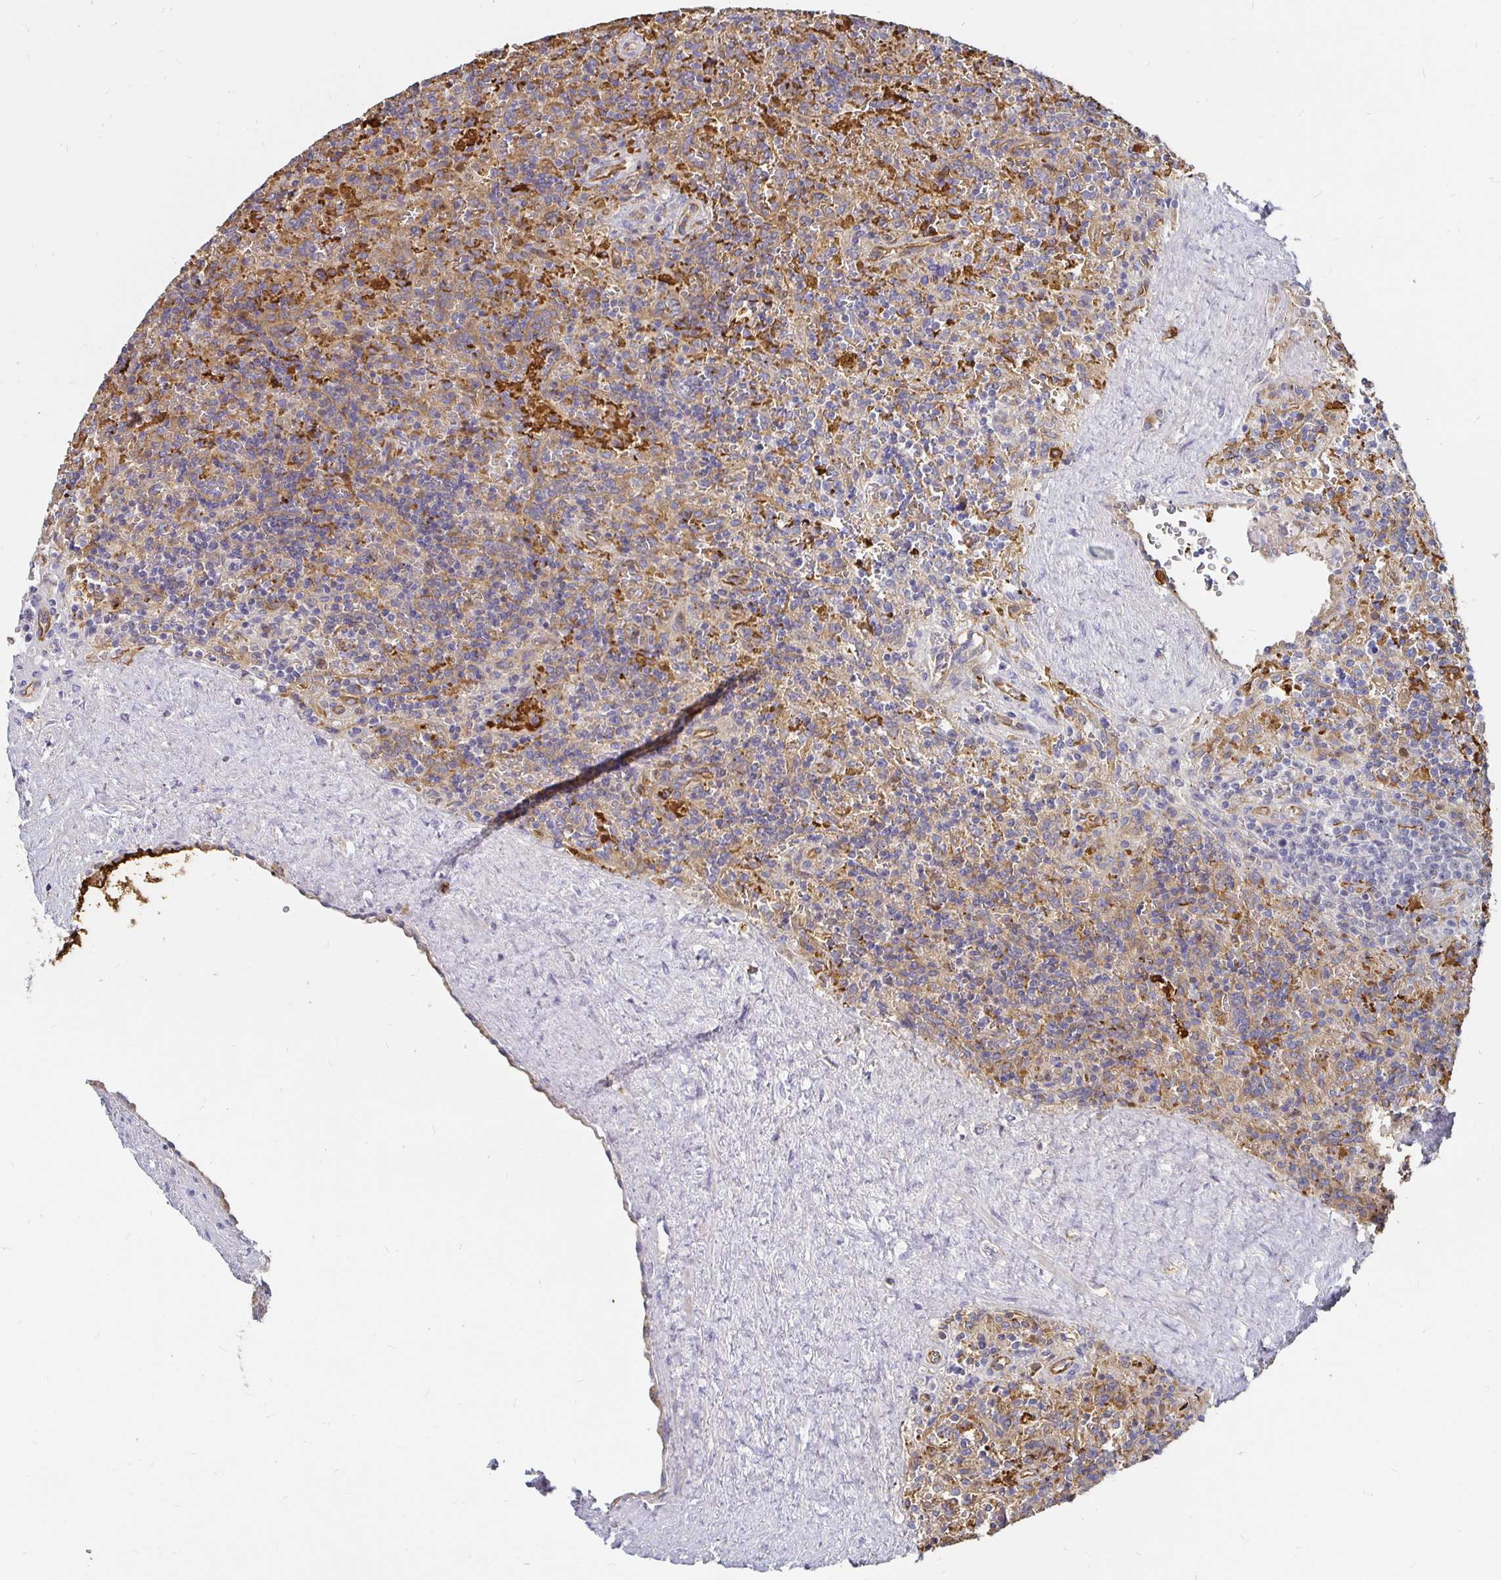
{"staining": {"intensity": "negative", "quantity": "none", "location": "none"}, "tissue": "lymphoma", "cell_type": "Tumor cells", "image_type": "cancer", "snomed": [{"axis": "morphology", "description": "Malignant lymphoma, non-Hodgkin's type, Low grade"}, {"axis": "topography", "description": "Spleen"}], "caption": "Protein analysis of malignant lymphoma, non-Hodgkin's type (low-grade) demonstrates no significant expression in tumor cells.", "gene": "CCDC85A", "patient": {"sex": "male", "age": 67}}